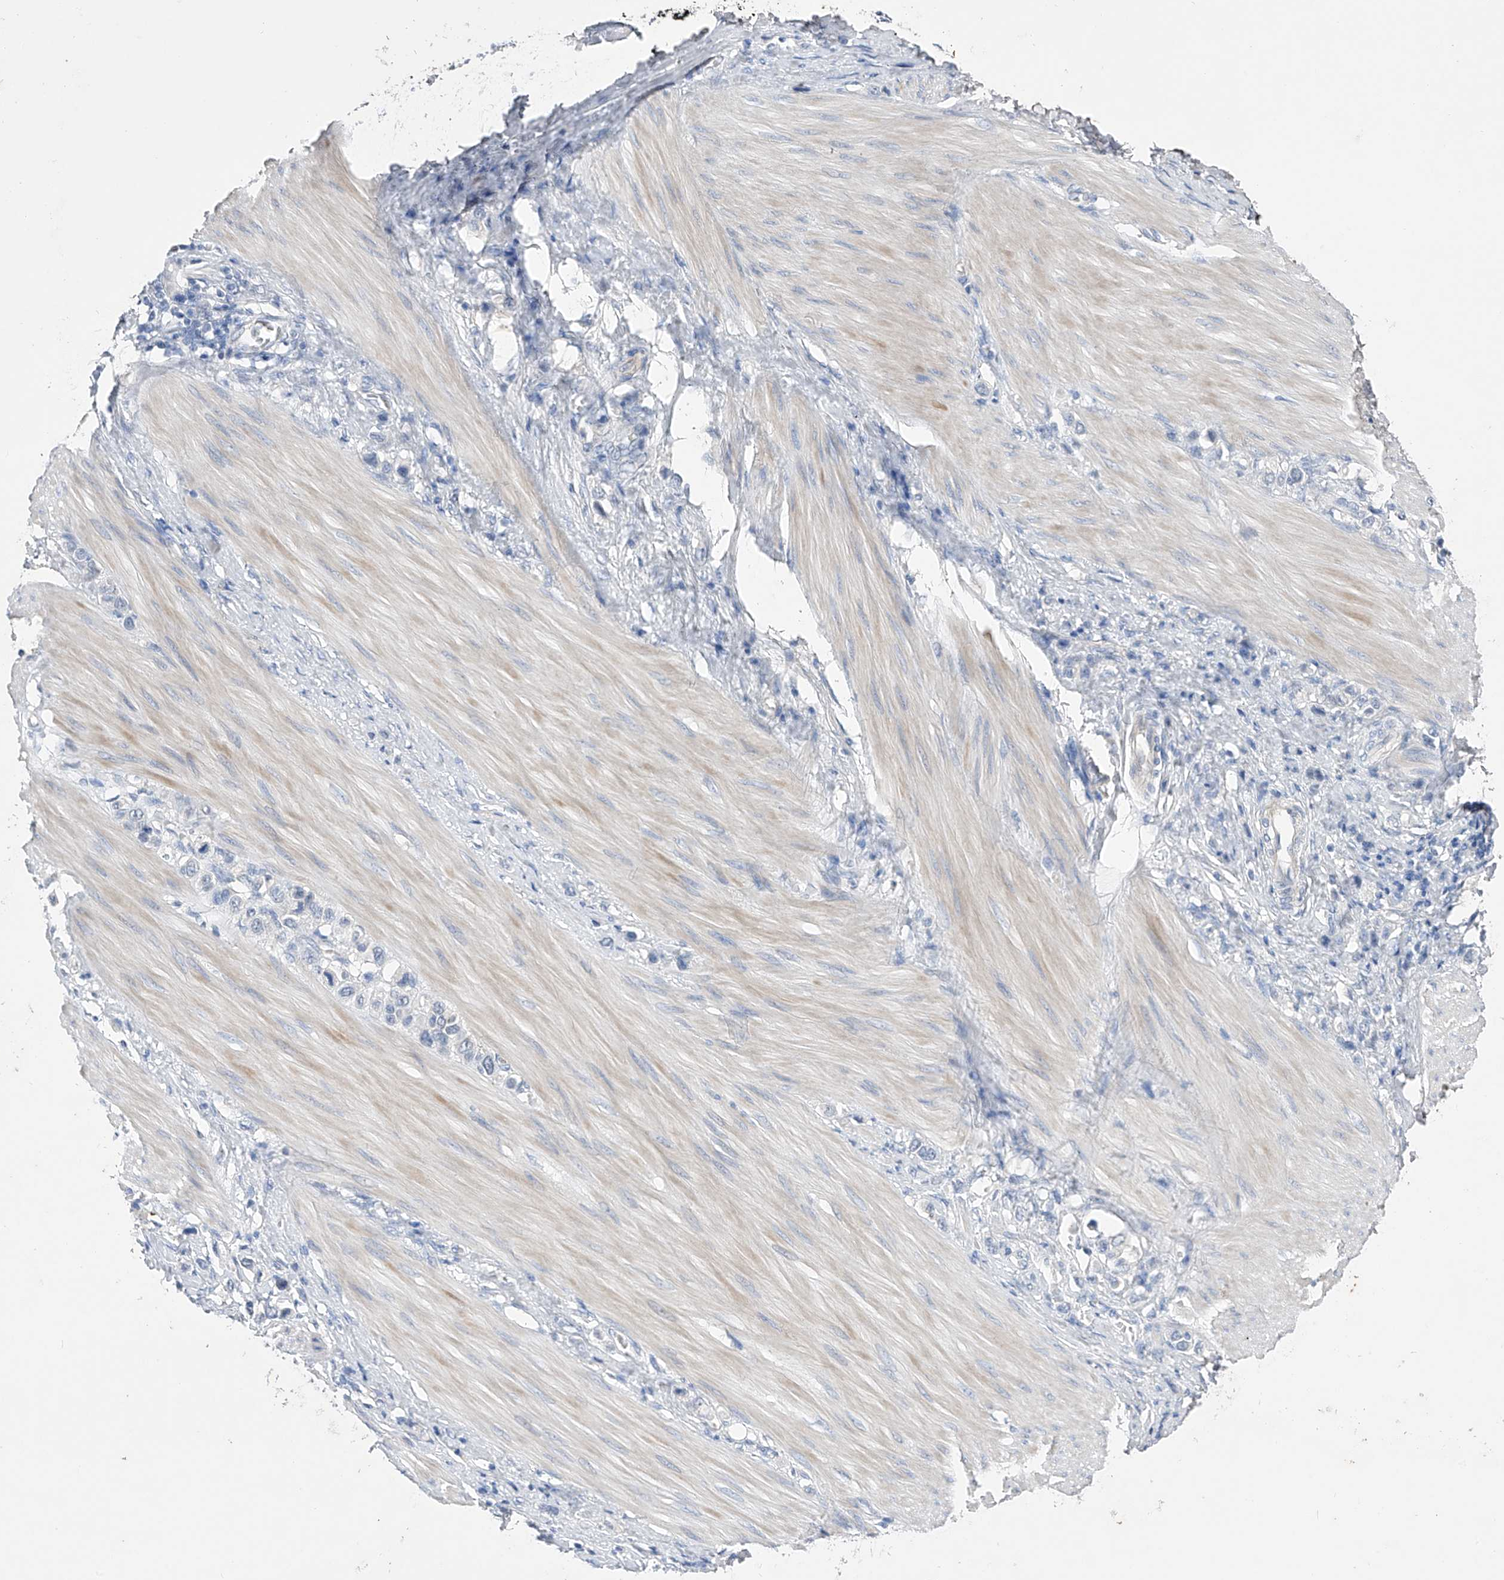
{"staining": {"intensity": "negative", "quantity": "none", "location": "none"}, "tissue": "stomach cancer", "cell_type": "Tumor cells", "image_type": "cancer", "snomed": [{"axis": "morphology", "description": "Adenocarcinoma, NOS"}, {"axis": "topography", "description": "Stomach"}], "caption": "DAB immunohistochemical staining of human stomach cancer exhibits no significant staining in tumor cells.", "gene": "ADRA1A", "patient": {"sex": "female", "age": 65}}